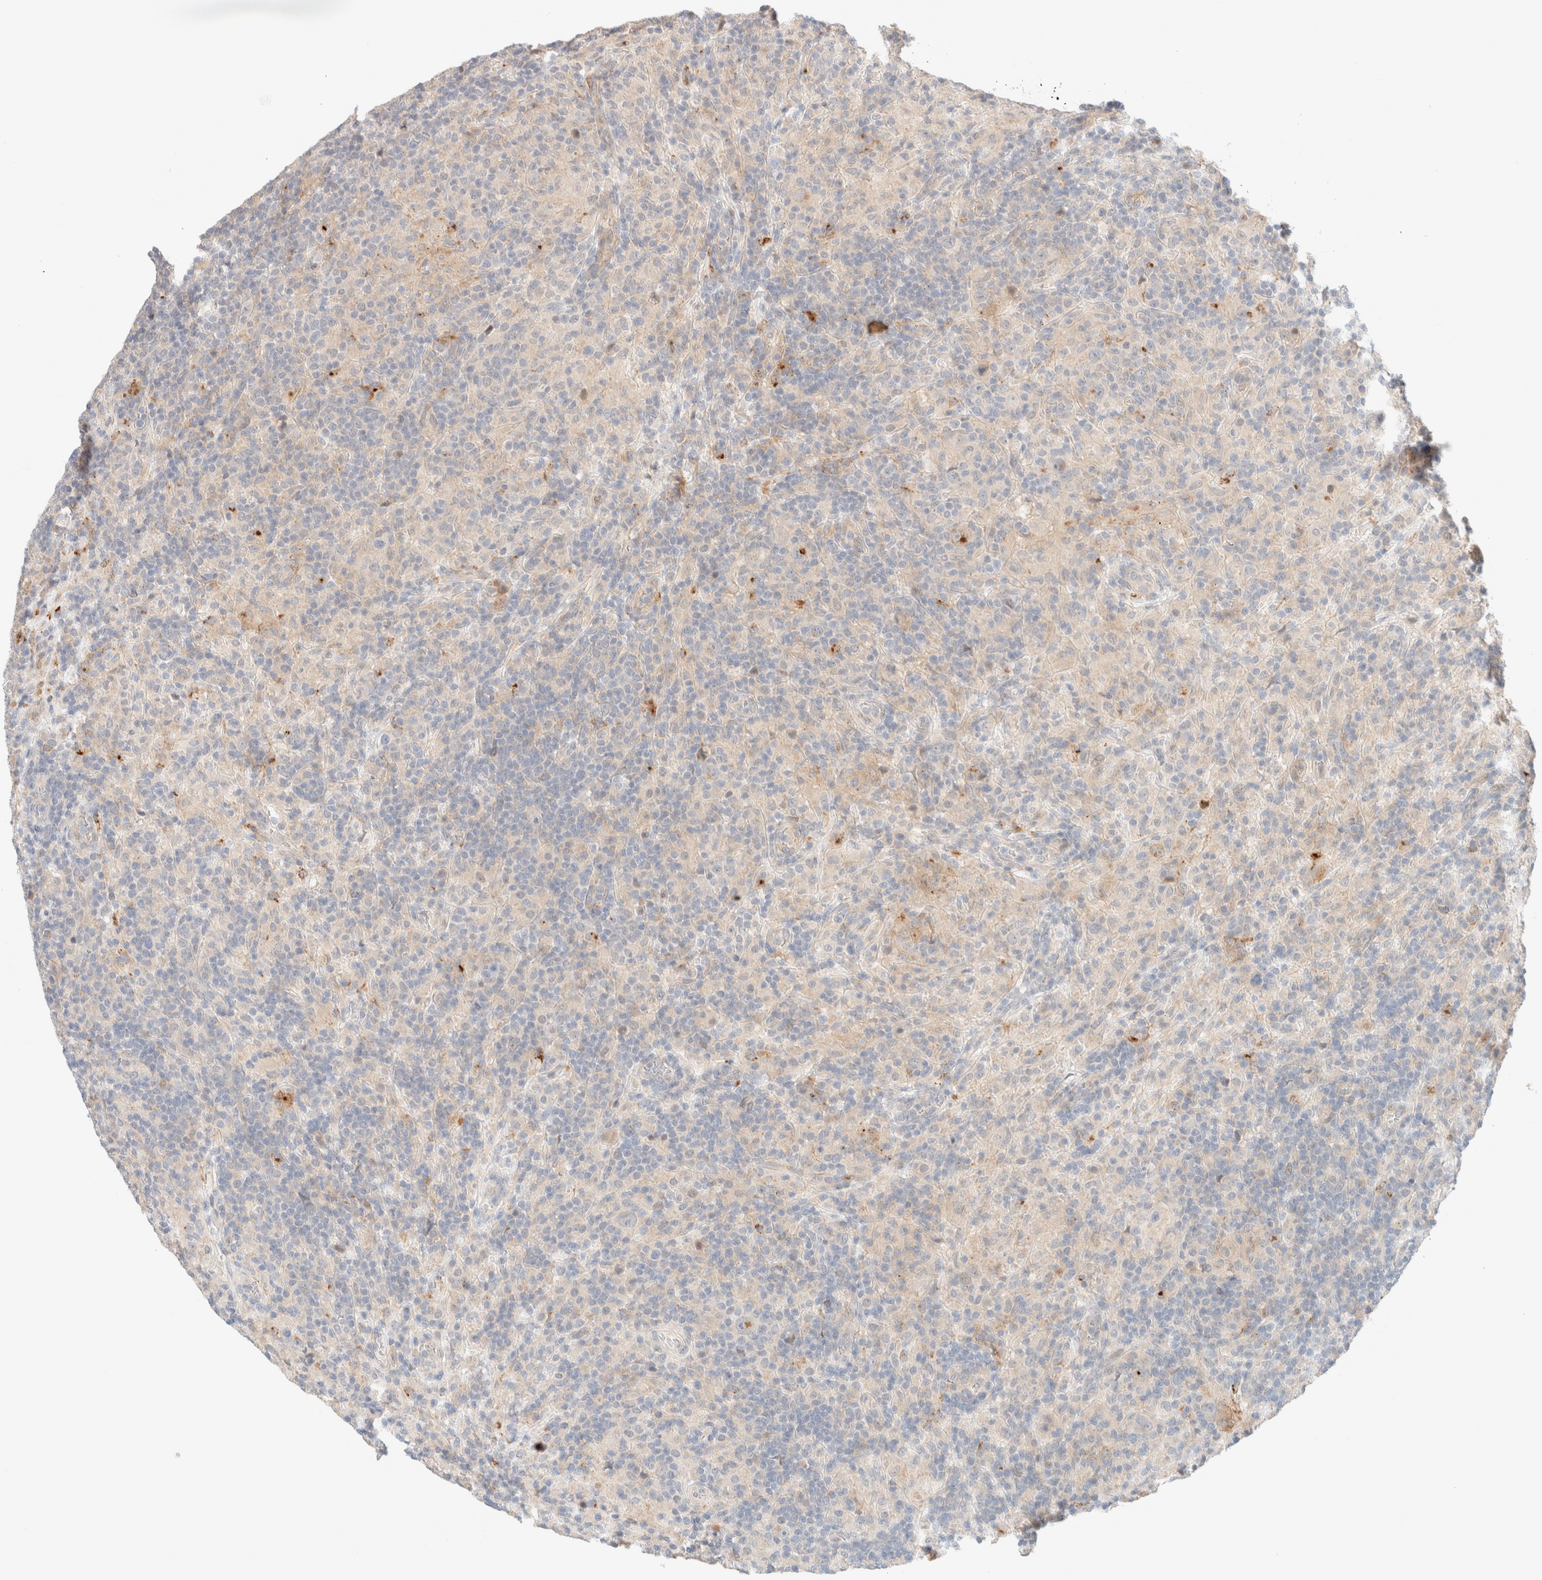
{"staining": {"intensity": "negative", "quantity": "none", "location": "none"}, "tissue": "lymphoma", "cell_type": "Tumor cells", "image_type": "cancer", "snomed": [{"axis": "morphology", "description": "Hodgkin's disease, NOS"}, {"axis": "topography", "description": "Lymph node"}], "caption": "Protein analysis of lymphoma shows no significant expression in tumor cells.", "gene": "SGSM2", "patient": {"sex": "male", "age": 70}}